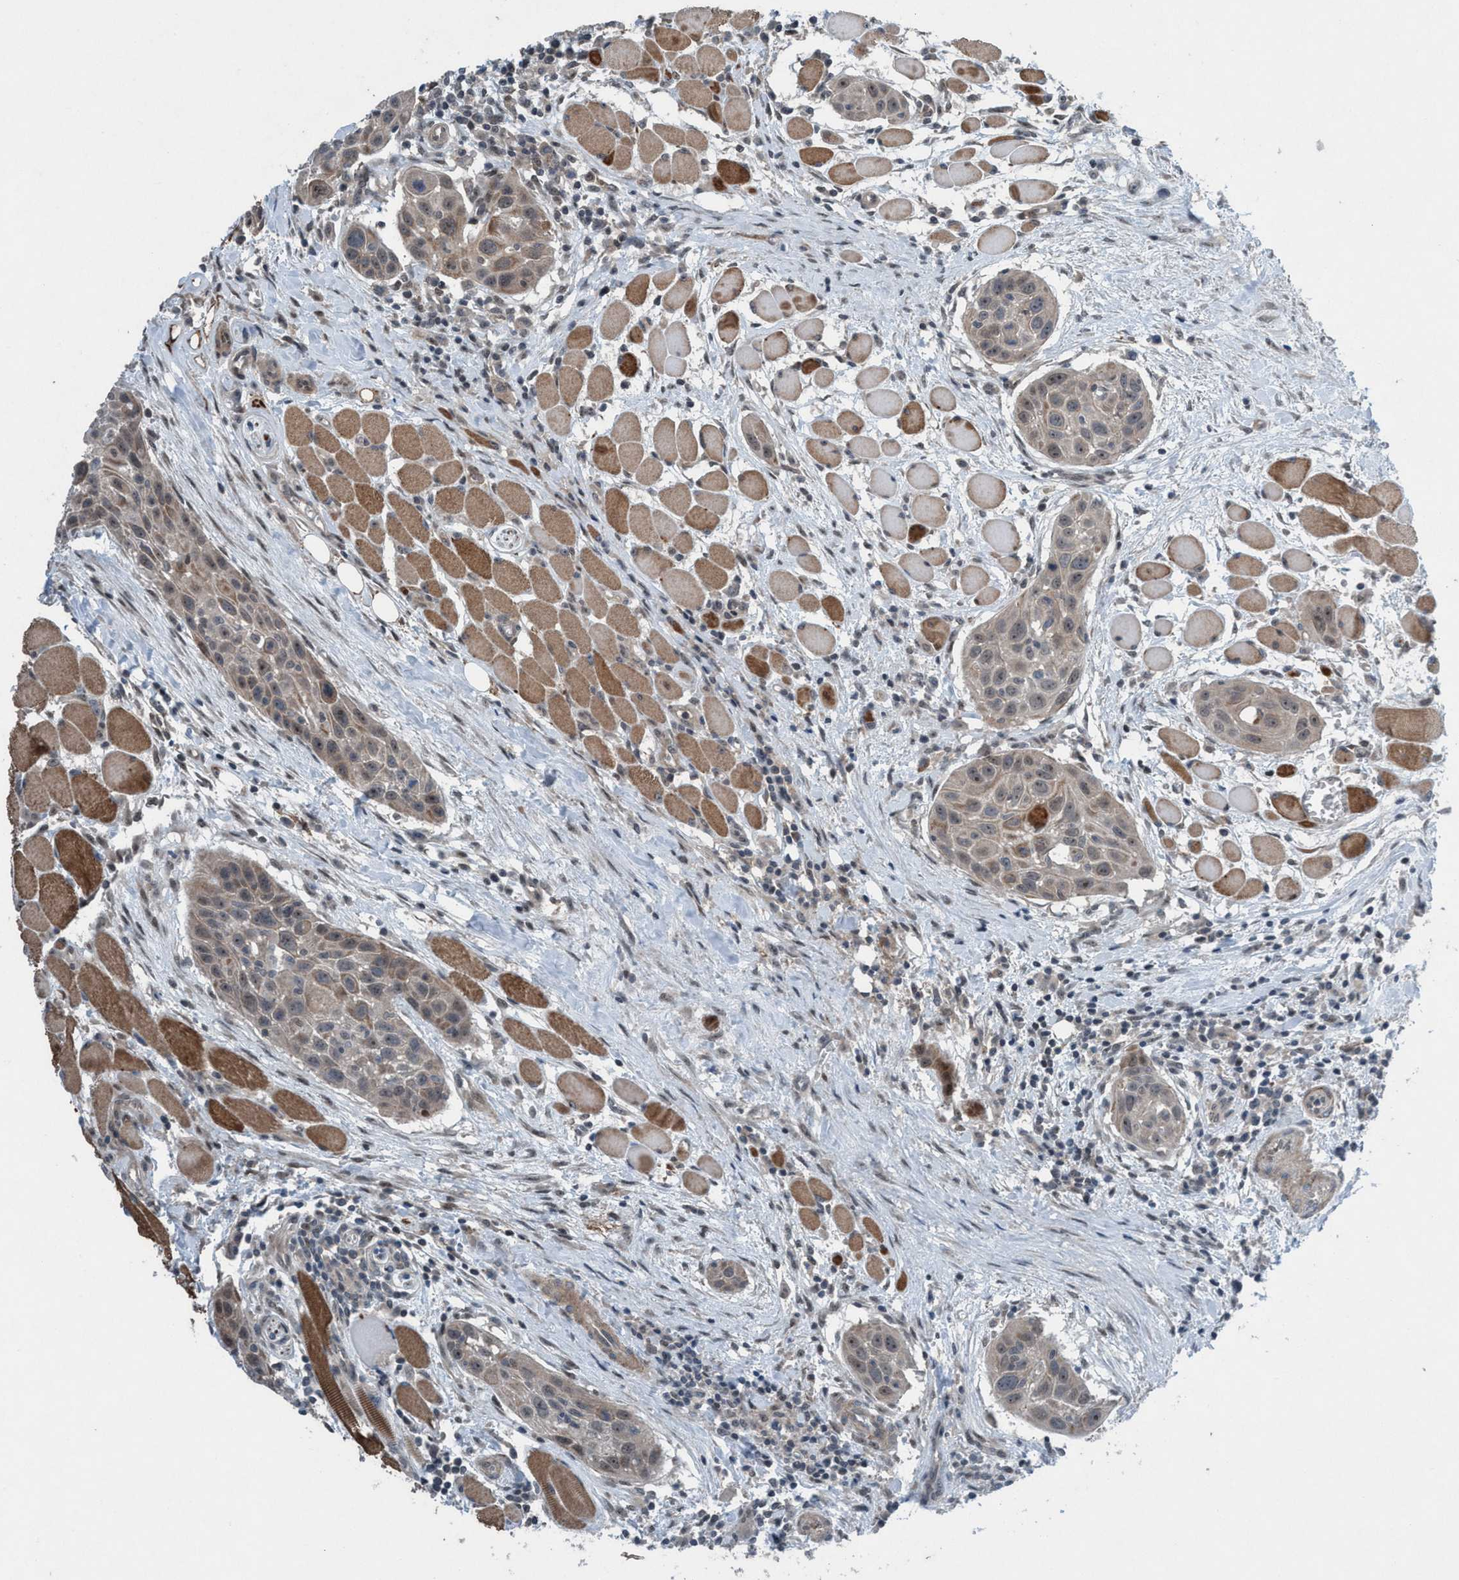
{"staining": {"intensity": "weak", "quantity": "<25%", "location": "cytoplasmic/membranous,nuclear"}, "tissue": "head and neck cancer", "cell_type": "Tumor cells", "image_type": "cancer", "snomed": [{"axis": "morphology", "description": "Squamous cell carcinoma, NOS"}, {"axis": "topography", "description": "Oral tissue"}, {"axis": "topography", "description": "Head-Neck"}], "caption": "The photomicrograph demonstrates no significant staining in tumor cells of squamous cell carcinoma (head and neck). (DAB (3,3'-diaminobenzidine) IHC visualized using brightfield microscopy, high magnification).", "gene": "NISCH", "patient": {"sex": "female", "age": 50}}